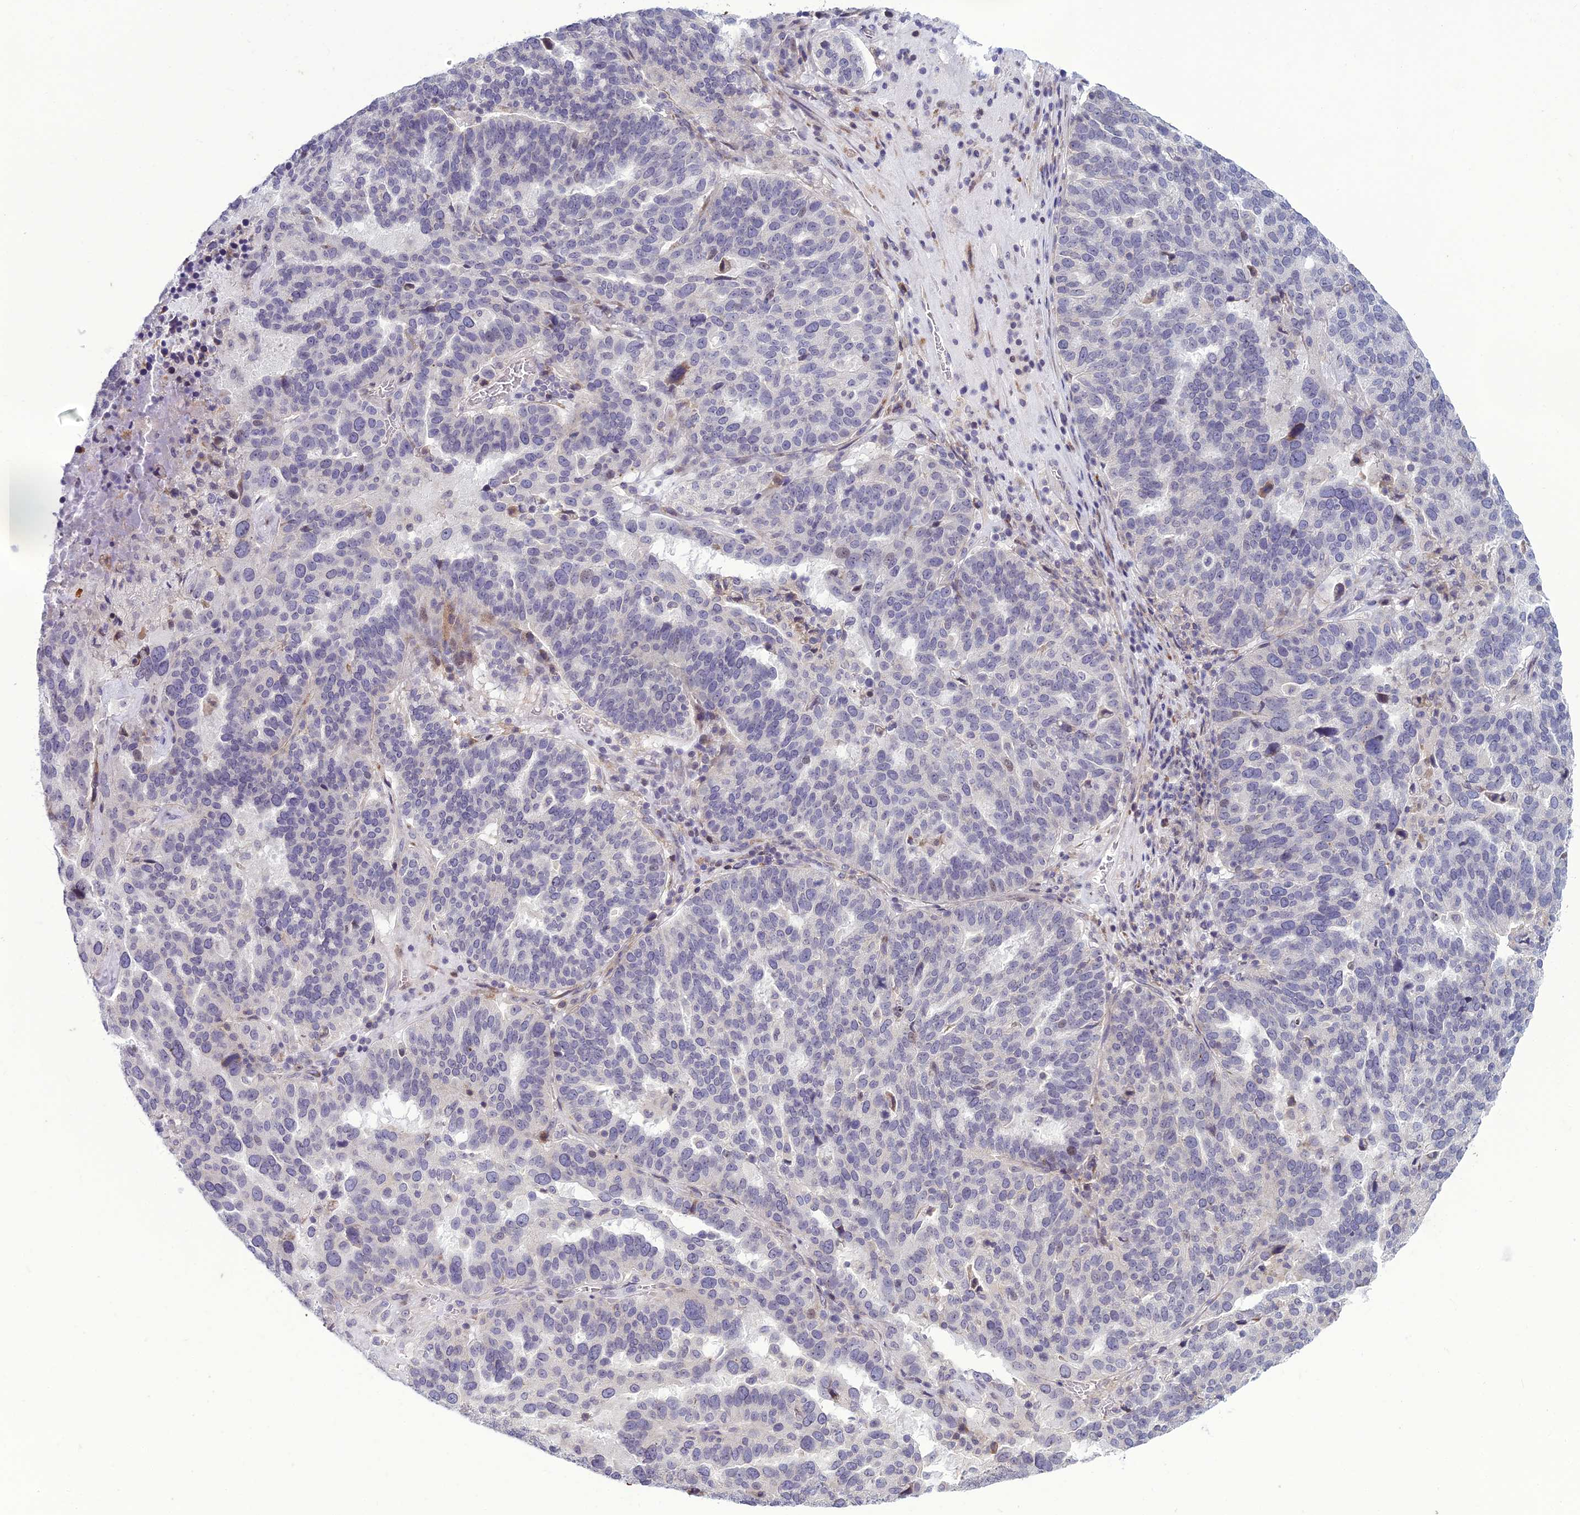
{"staining": {"intensity": "negative", "quantity": "none", "location": "none"}, "tissue": "ovarian cancer", "cell_type": "Tumor cells", "image_type": "cancer", "snomed": [{"axis": "morphology", "description": "Cystadenocarcinoma, serous, NOS"}, {"axis": "topography", "description": "Ovary"}], "caption": "Serous cystadenocarcinoma (ovarian) was stained to show a protein in brown. There is no significant positivity in tumor cells.", "gene": "DTX2", "patient": {"sex": "female", "age": 59}}